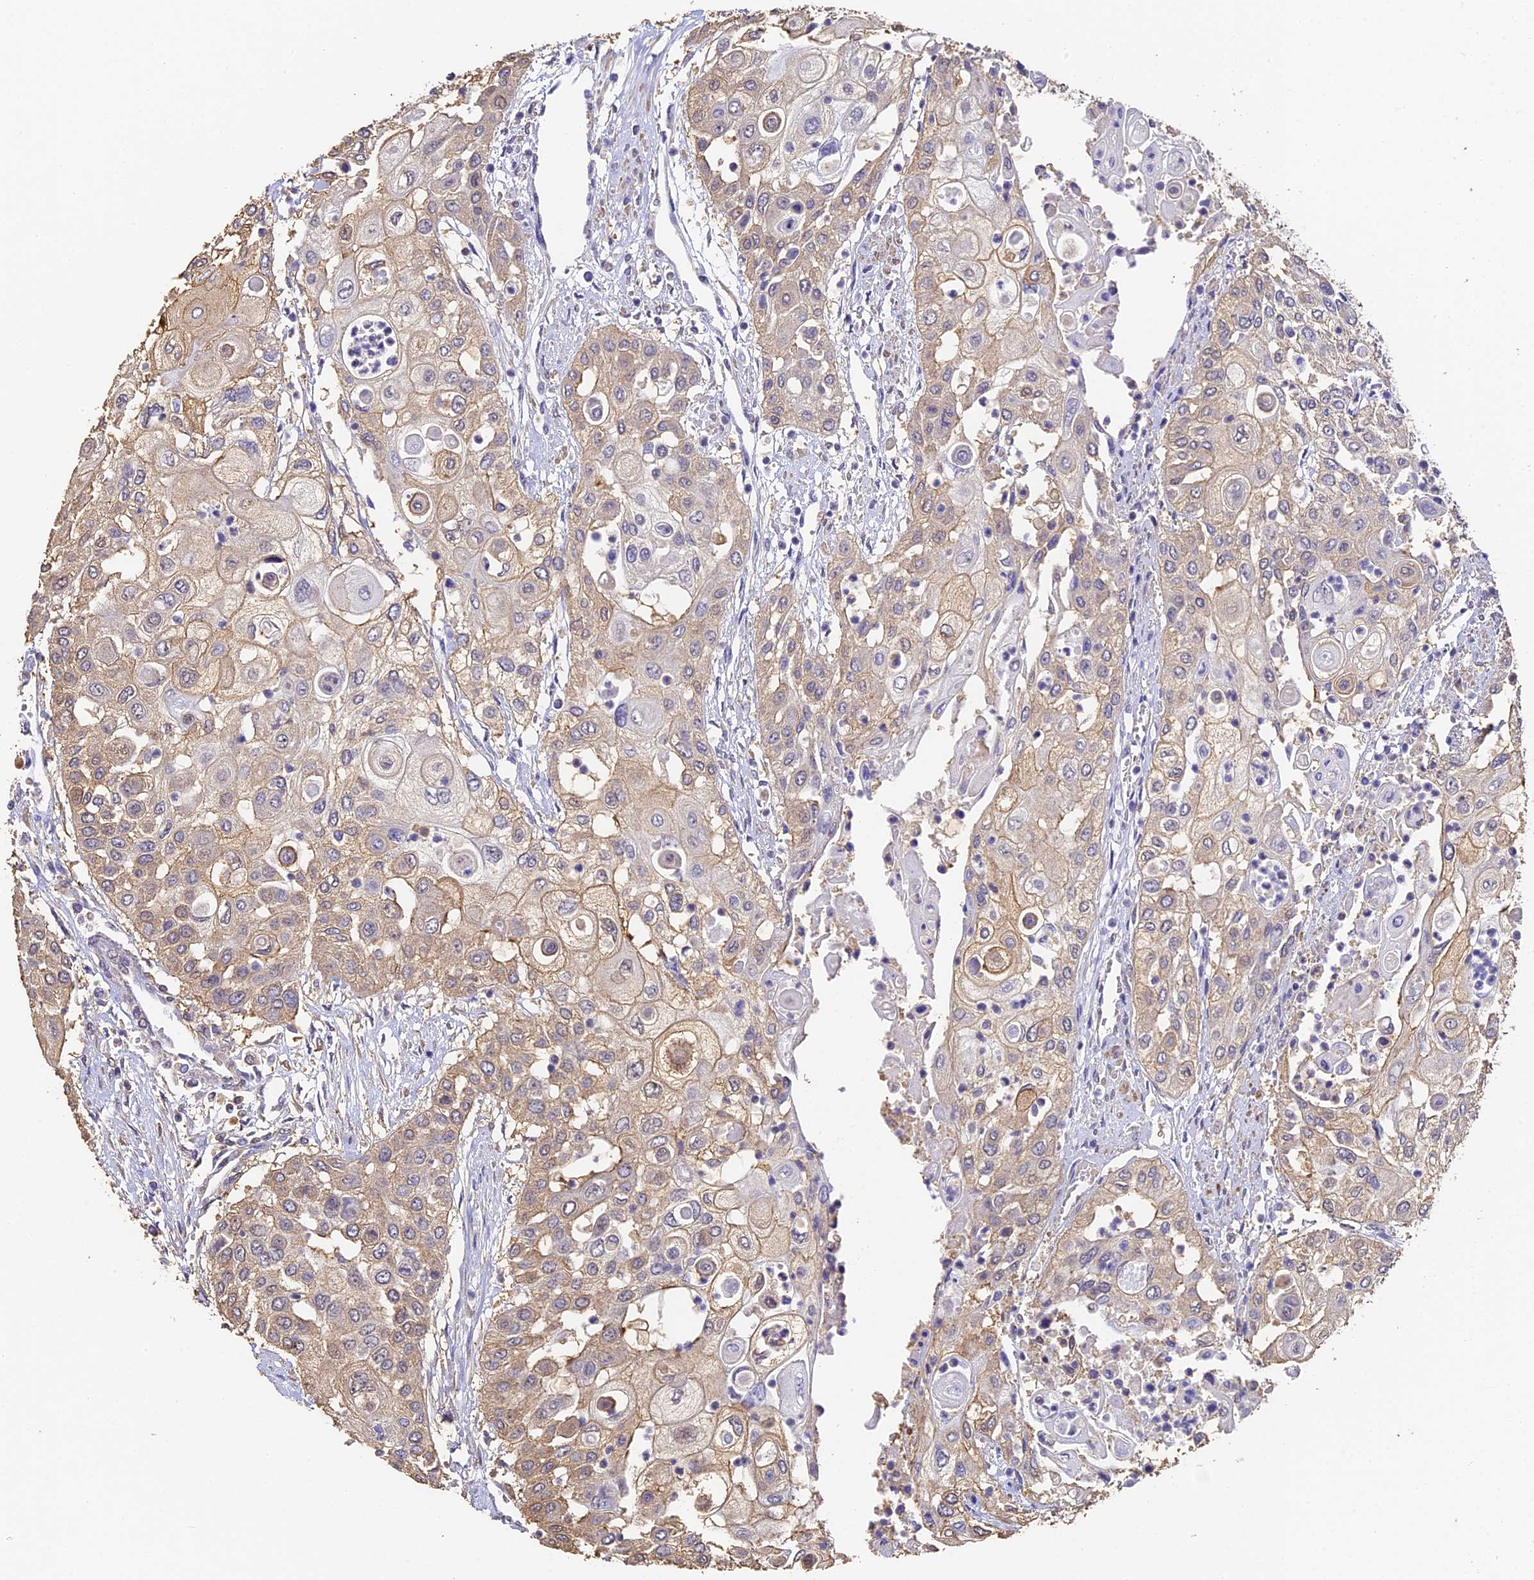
{"staining": {"intensity": "weak", "quantity": "25%-75%", "location": "cytoplasmic/membranous"}, "tissue": "urothelial cancer", "cell_type": "Tumor cells", "image_type": "cancer", "snomed": [{"axis": "morphology", "description": "Urothelial carcinoma, High grade"}, {"axis": "topography", "description": "Urinary bladder"}], "caption": "Tumor cells exhibit low levels of weak cytoplasmic/membranous expression in about 25%-75% of cells in urothelial carcinoma (high-grade).", "gene": "SLC11A1", "patient": {"sex": "female", "age": 79}}